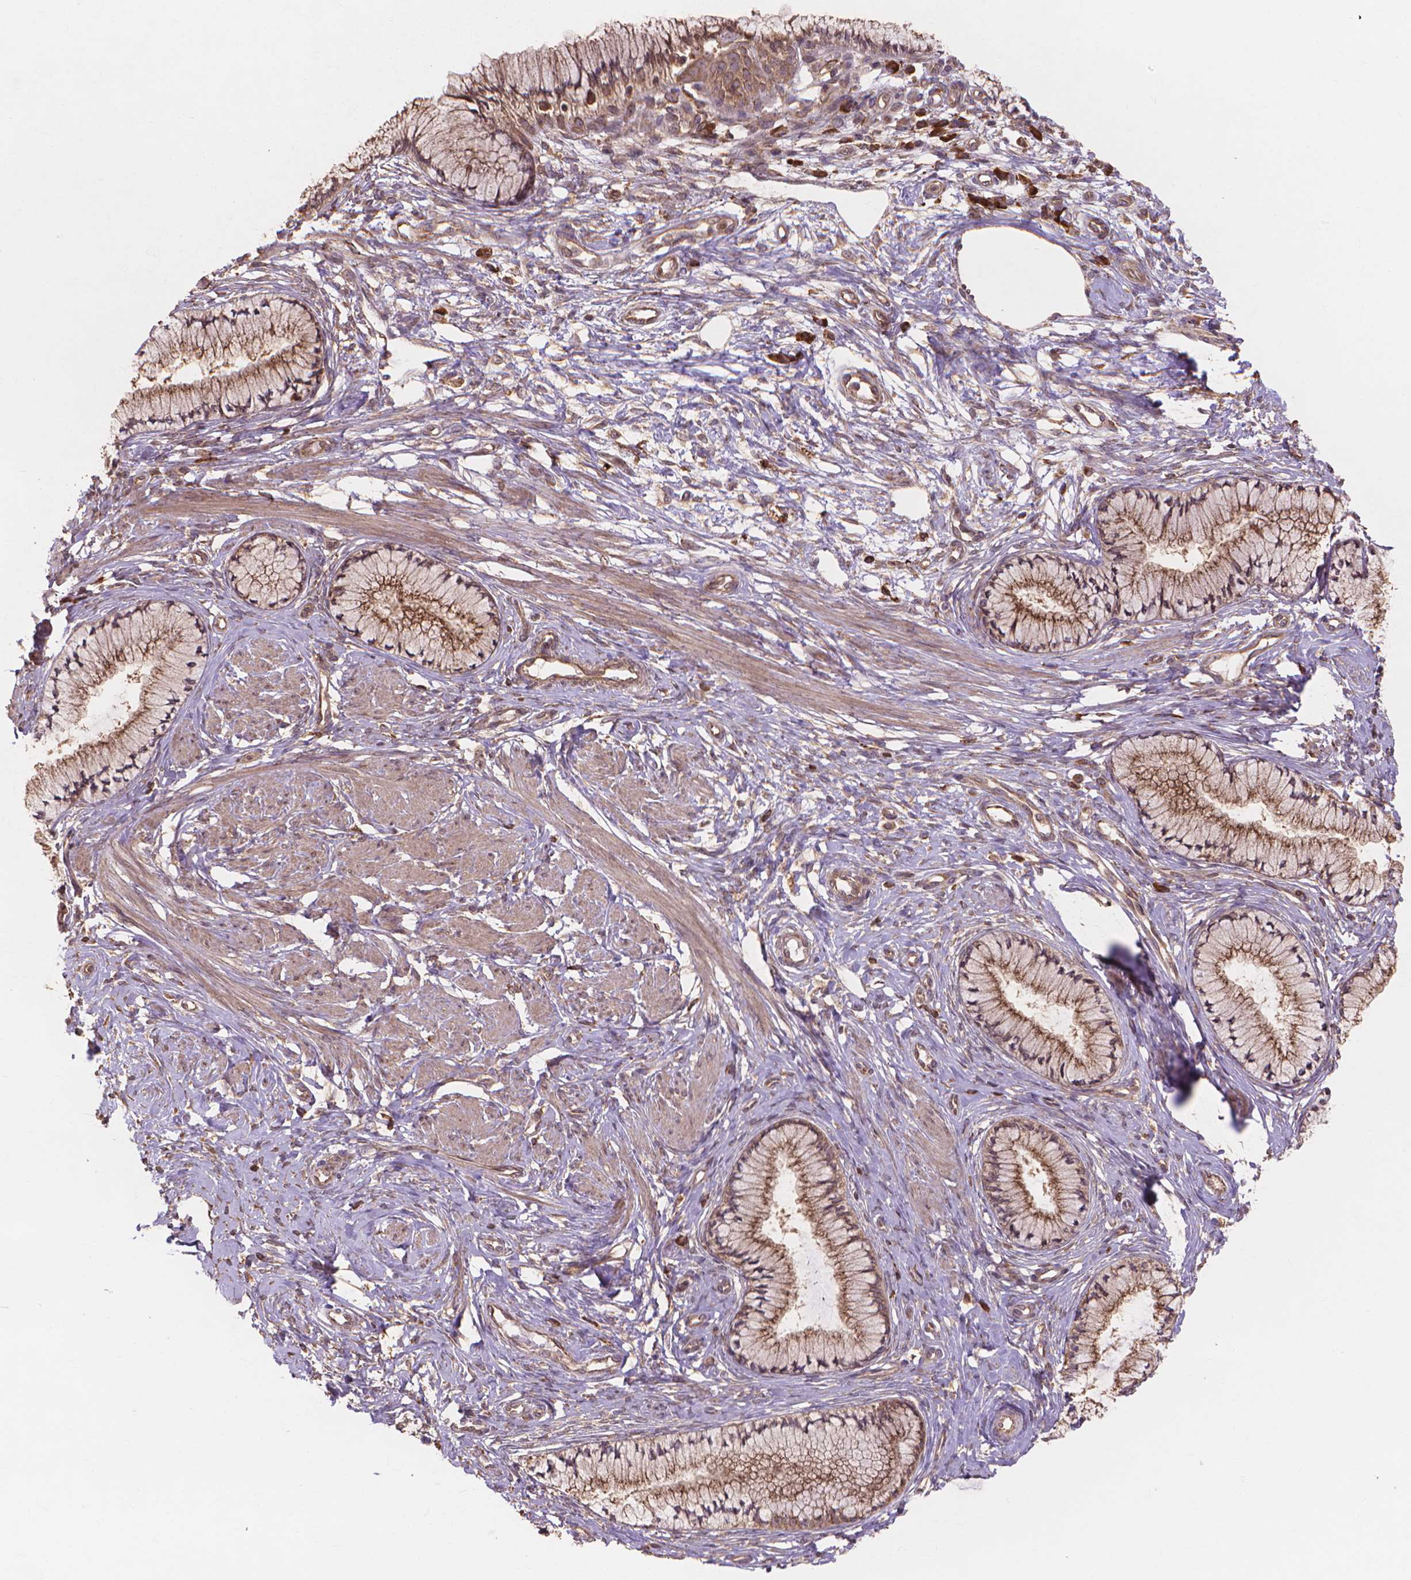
{"staining": {"intensity": "moderate", "quantity": ">75%", "location": "cytoplasmic/membranous,nuclear"}, "tissue": "cervix", "cell_type": "Glandular cells", "image_type": "normal", "snomed": [{"axis": "morphology", "description": "Normal tissue, NOS"}, {"axis": "topography", "description": "Cervix"}], "caption": "Protein positivity by immunohistochemistry (IHC) shows moderate cytoplasmic/membranous,nuclear expression in about >75% of glandular cells in unremarkable cervix.", "gene": "TAB2", "patient": {"sex": "female", "age": 37}}